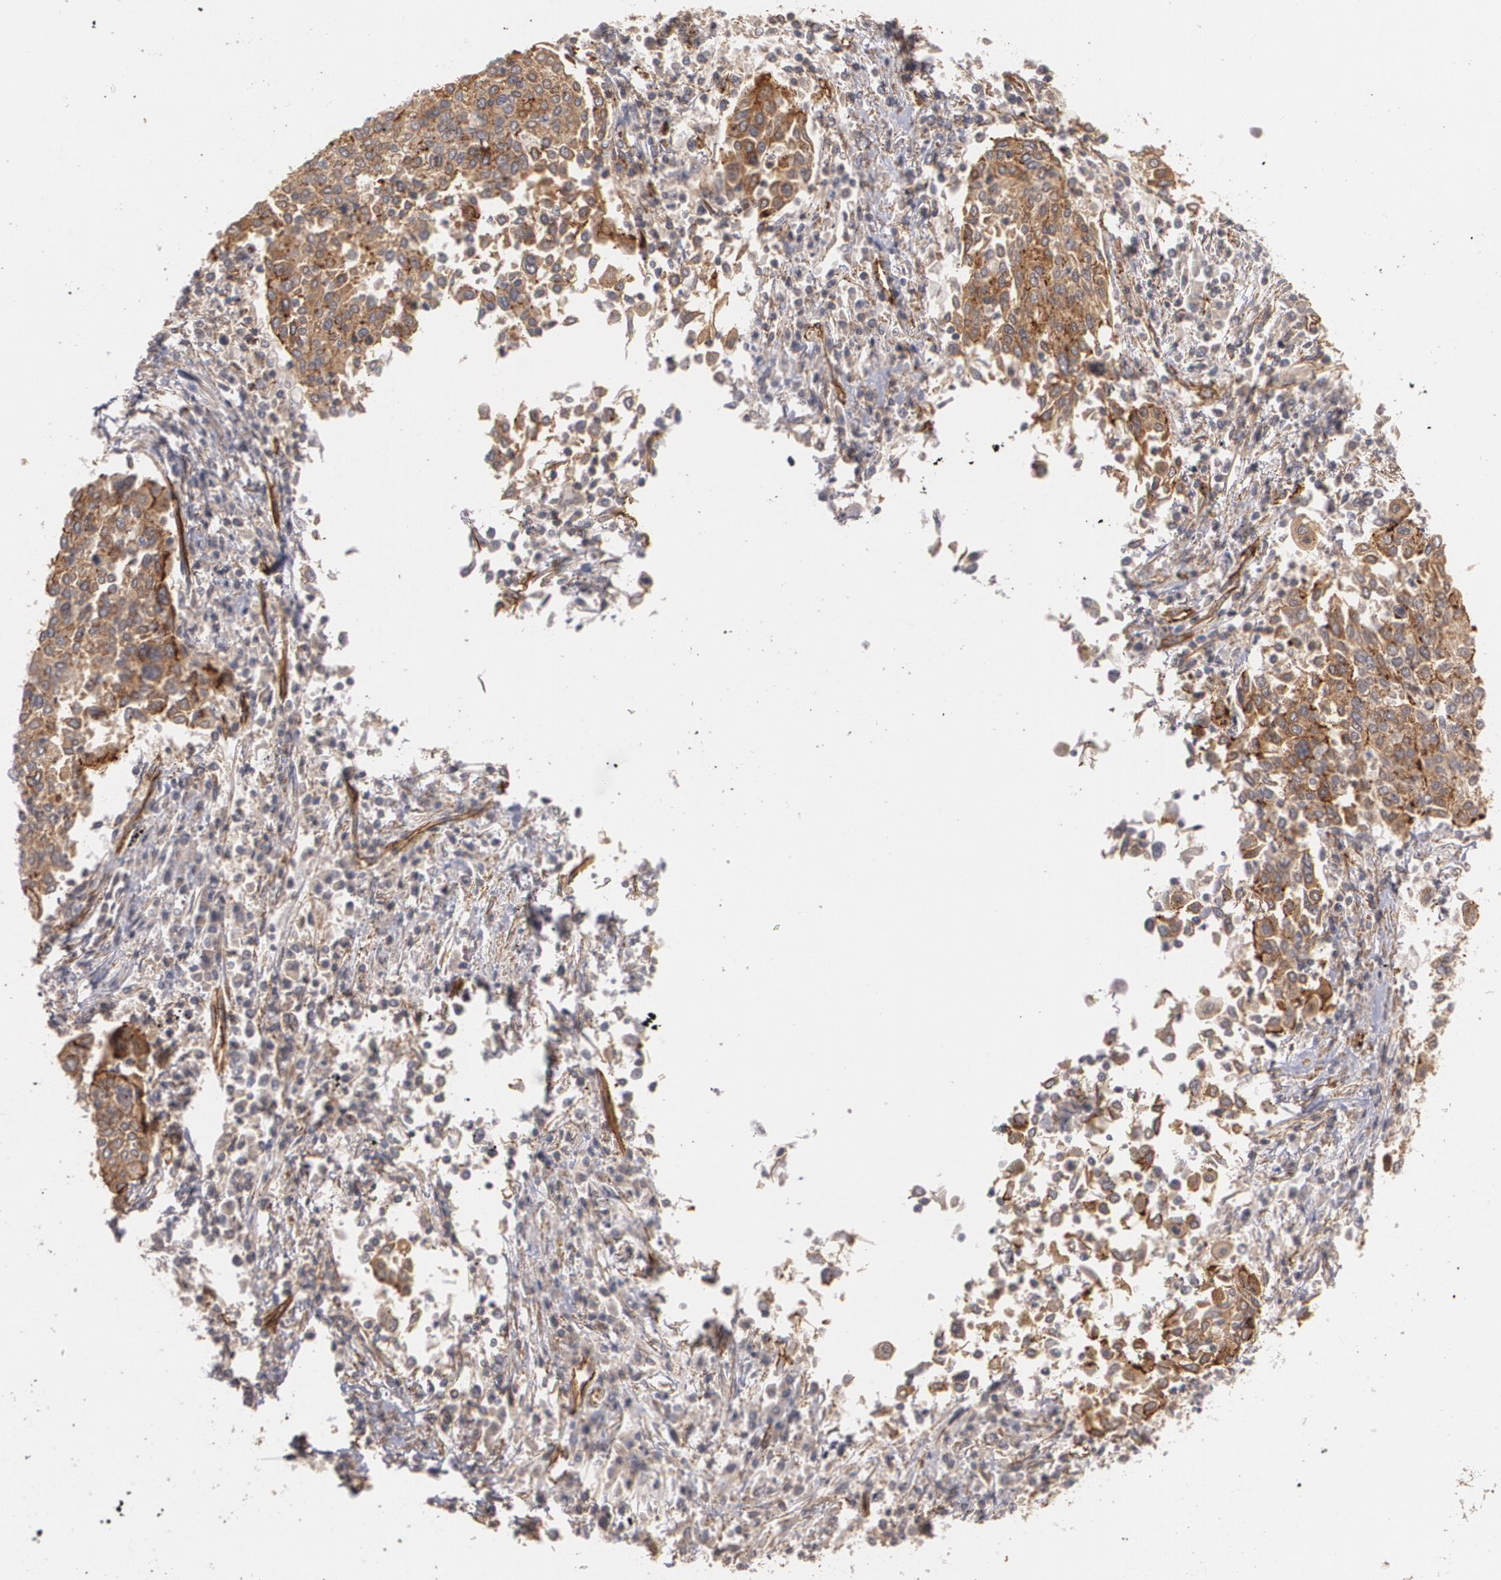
{"staining": {"intensity": "moderate", "quantity": ">75%", "location": "cytoplasmic/membranous"}, "tissue": "cervical cancer", "cell_type": "Tumor cells", "image_type": "cancer", "snomed": [{"axis": "morphology", "description": "Squamous cell carcinoma, NOS"}, {"axis": "topography", "description": "Cervix"}], "caption": "A brown stain labels moderate cytoplasmic/membranous expression of a protein in cervical cancer (squamous cell carcinoma) tumor cells.", "gene": "TJP1", "patient": {"sex": "female", "age": 40}}